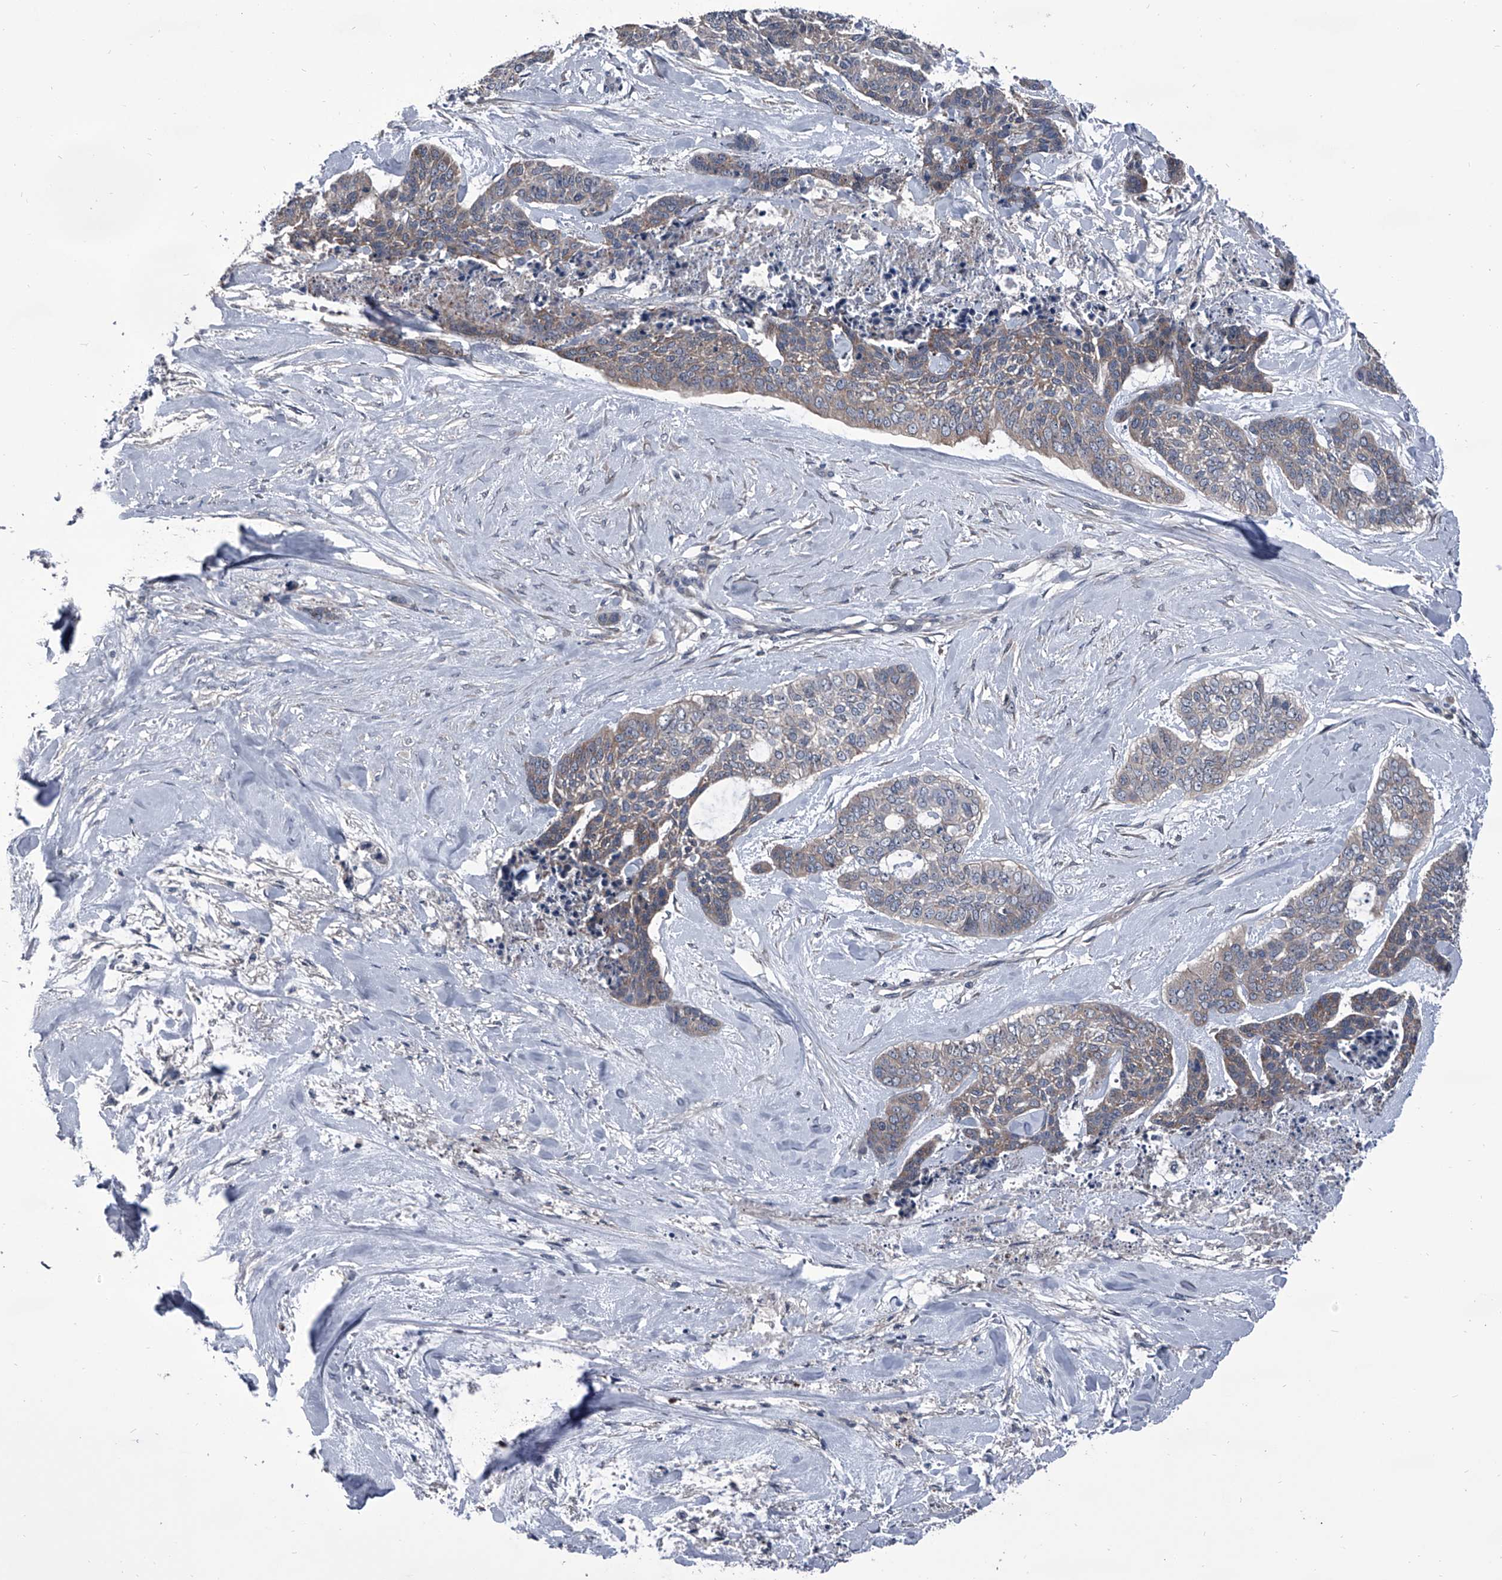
{"staining": {"intensity": "weak", "quantity": "25%-75%", "location": "cytoplasmic/membranous"}, "tissue": "skin cancer", "cell_type": "Tumor cells", "image_type": "cancer", "snomed": [{"axis": "morphology", "description": "Basal cell carcinoma"}, {"axis": "topography", "description": "Skin"}], "caption": "This photomicrograph exhibits IHC staining of skin basal cell carcinoma, with low weak cytoplasmic/membranous expression in about 25%-75% of tumor cells.", "gene": "PIP5K1A", "patient": {"sex": "female", "age": 64}}